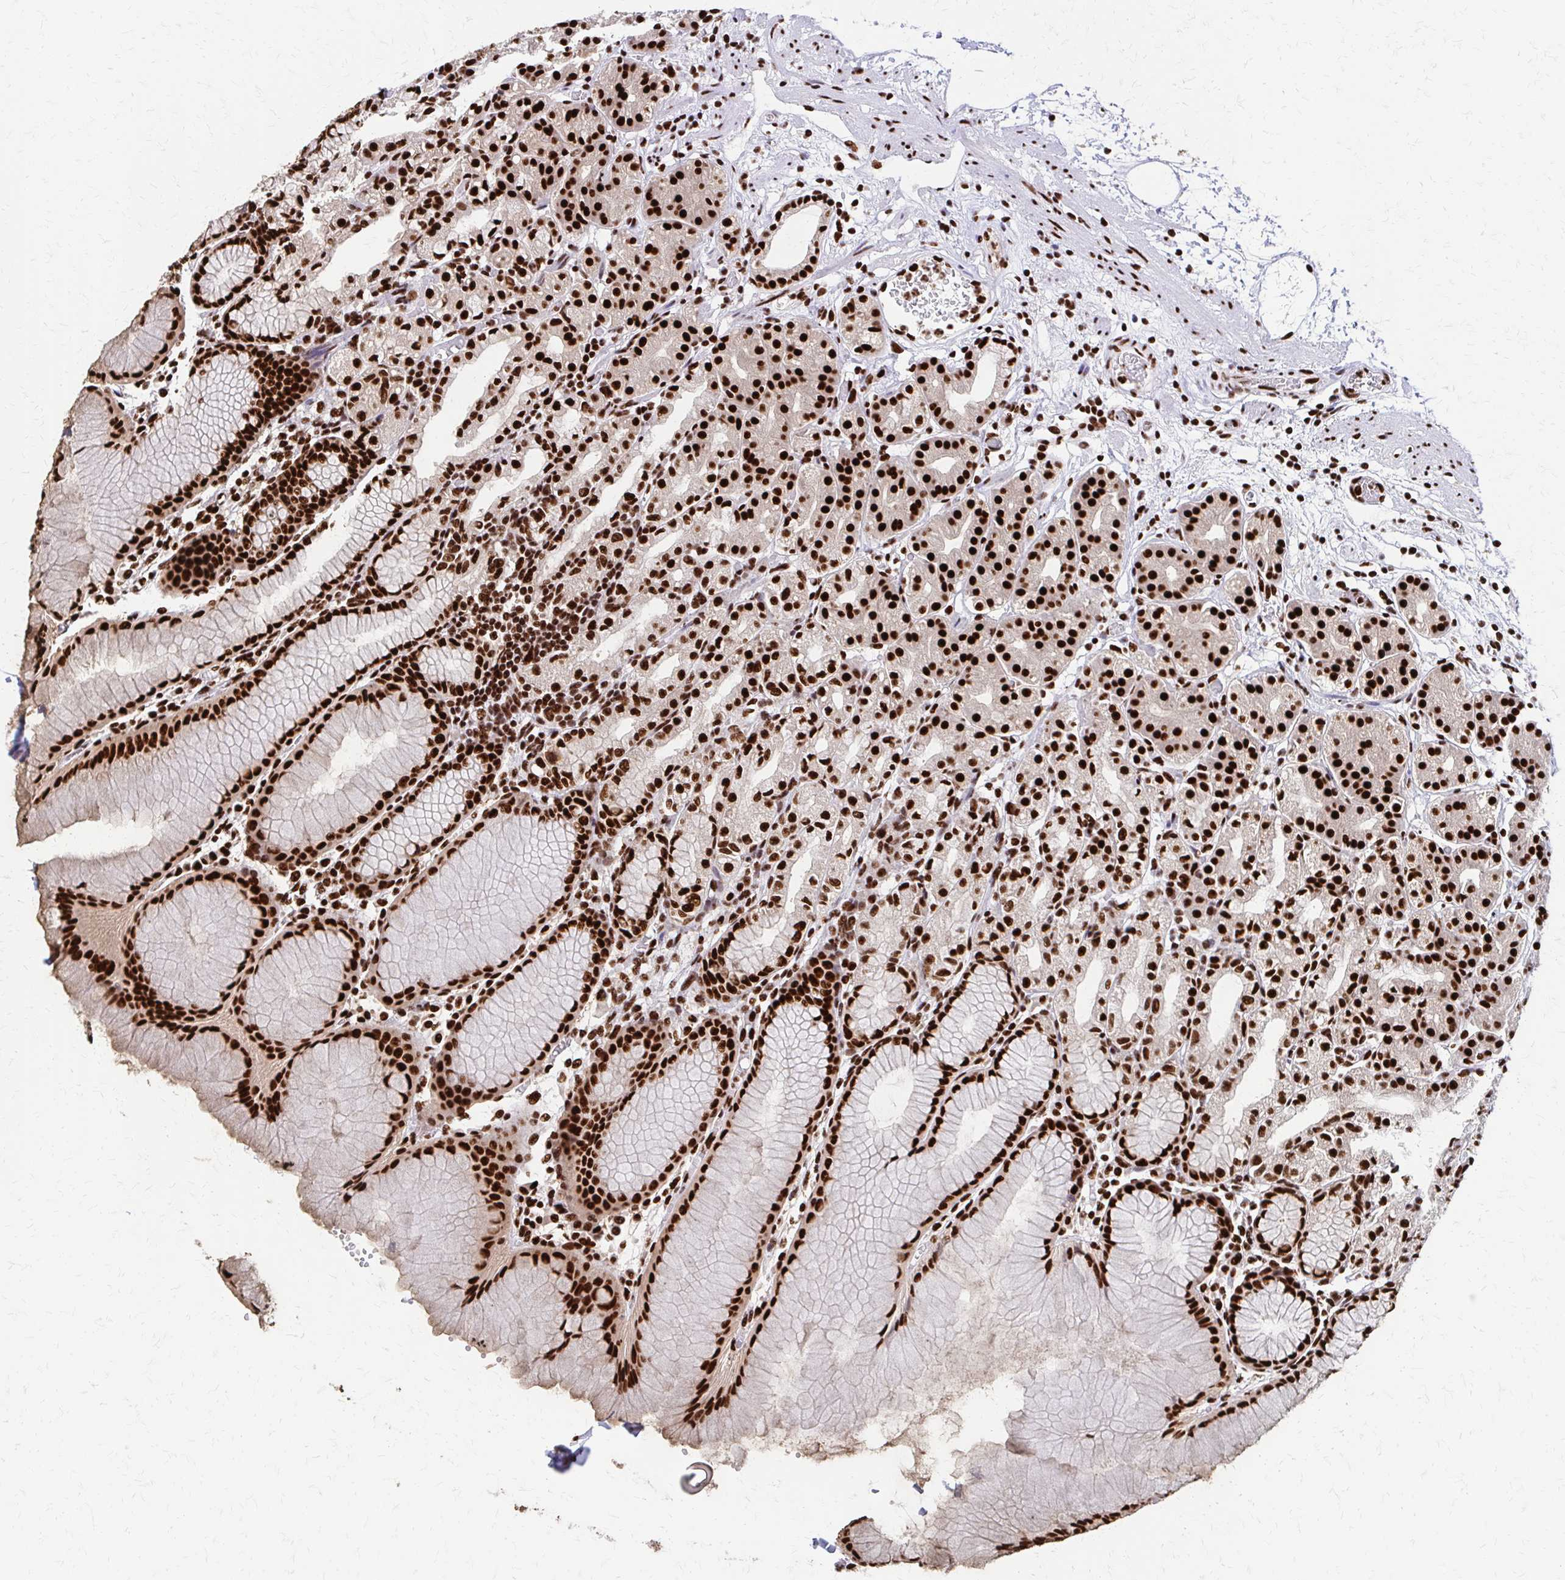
{"staining": {"intensity": "strong", "quantity": ">75%", "location": "nuclear"}, "tissue": "stomach", "cell_type": "Glandular cells", "image_type": "normal", "snomed": [{"axis": "morphology", "description": "Normal tissue, NOS"}, {"axis": "topography", "description": "Stomach"}], "caption": "Protein expression analysis of unremarkable human stomach reveals strong nuclear positivity in approximately >75% of glandular cells. The protein is stained brown, and the nuclei are stained in blue (DAB IHC with brightfield microscopy, high magnification).", "gene": "CNKSR3", "patient": {"sex": "female", "age": 57}}